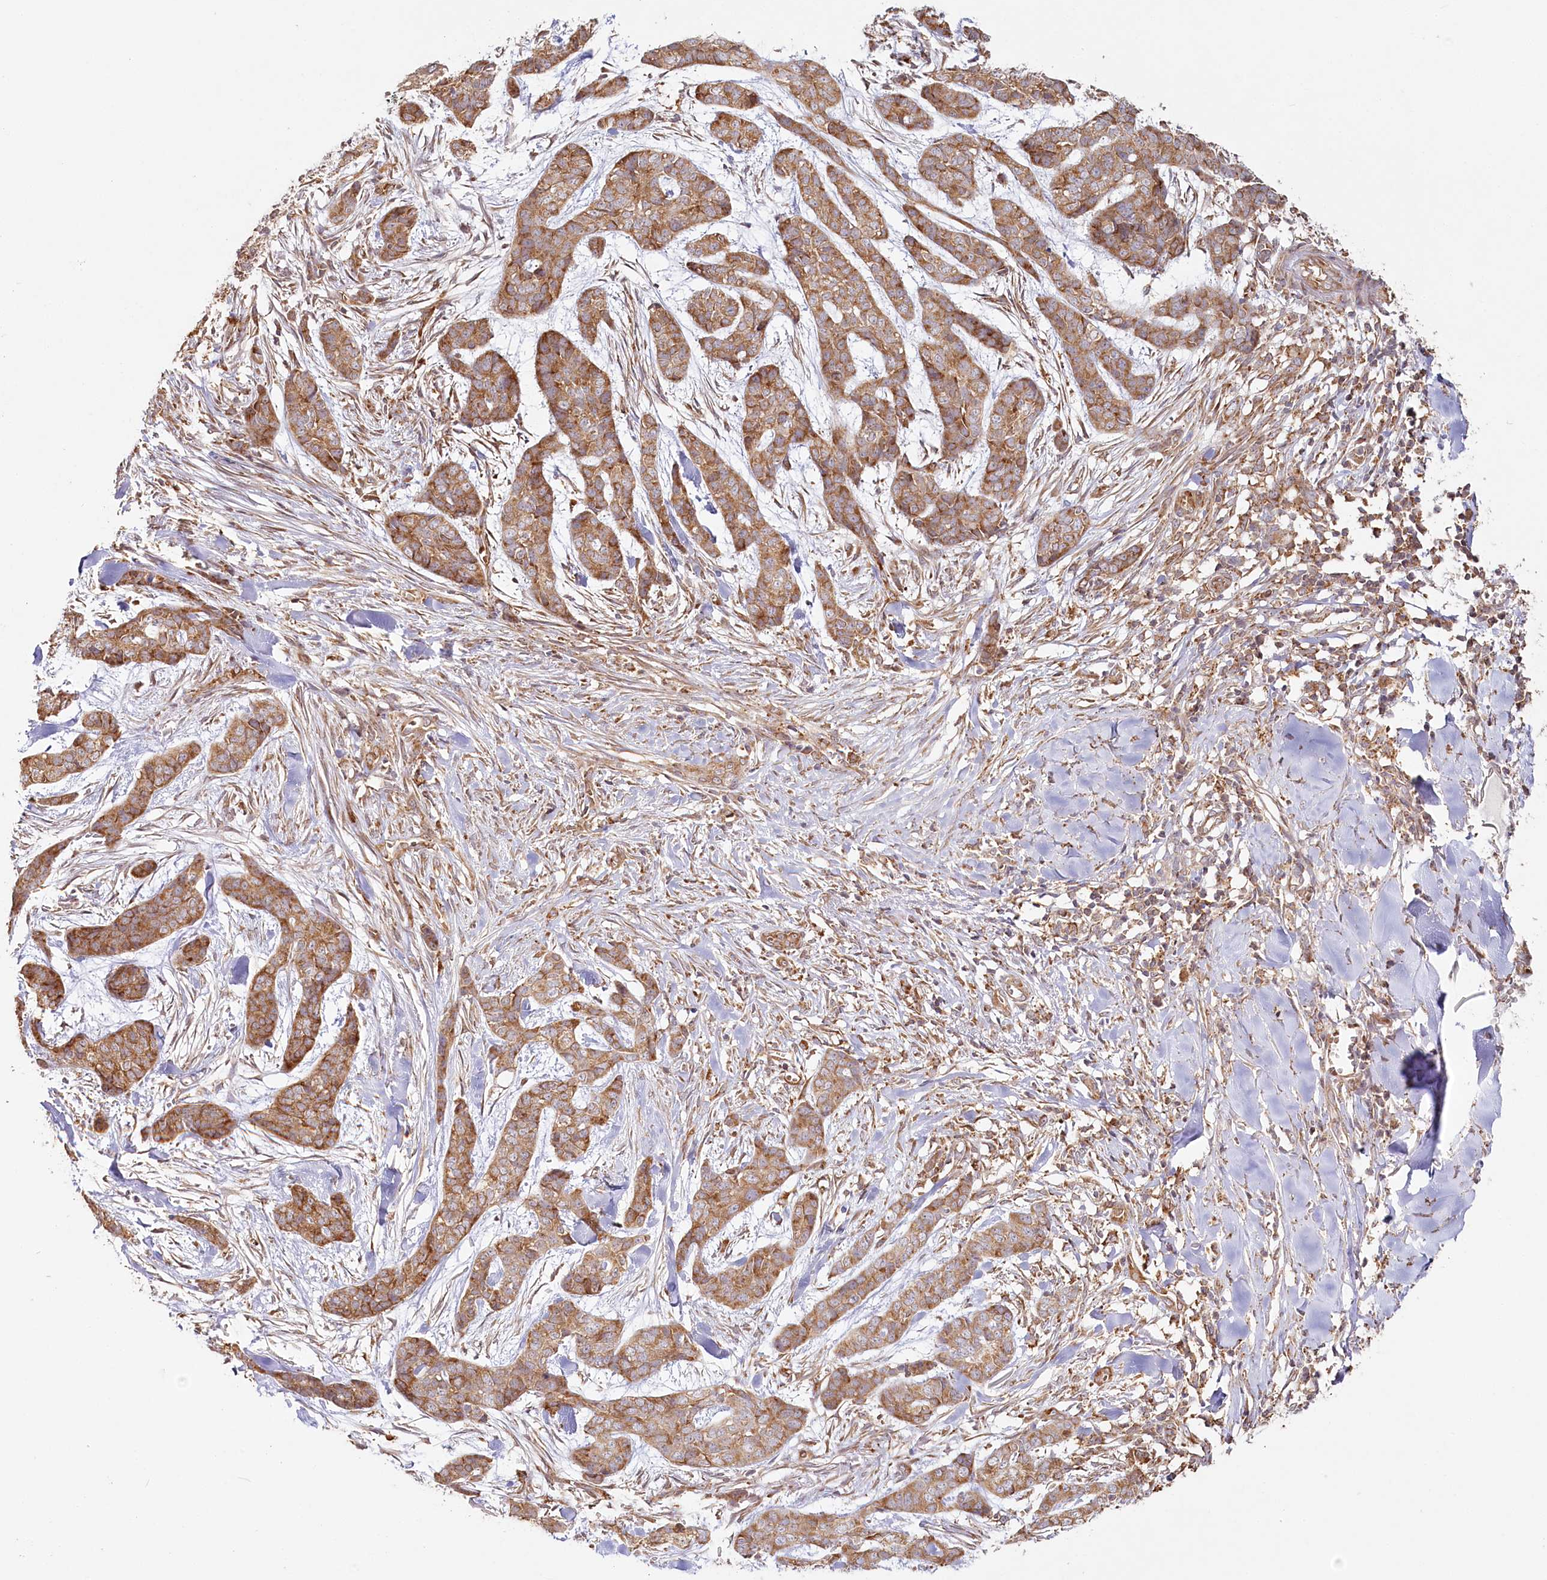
{"staining": {"intensity": "moderate", "quantity": ">75%", "location": "cytoplasmic/membranous"}, "tissue": "skin cancer", "cell_type": "Tumor cells", "image_type": "cancer", "snomed": [{"axis": "morphology", "description": "Basal cell carcinoma"}, {"axis": "topography", "description": "Skin"}], "caption": "Immunohistochemistry (IHC) (DAB) staining of human basal cell carcinoma (skin) exhibits moderate cytoplasmic/membranous protein positivity in approximately >75% of tumor cells. (Stains: DAB in brown, nuclei in blue, Microscopy: brightfield microscopy at high magnification).", "gene": "OTUD4", "patient": {"sex": "female", "age": 64}}